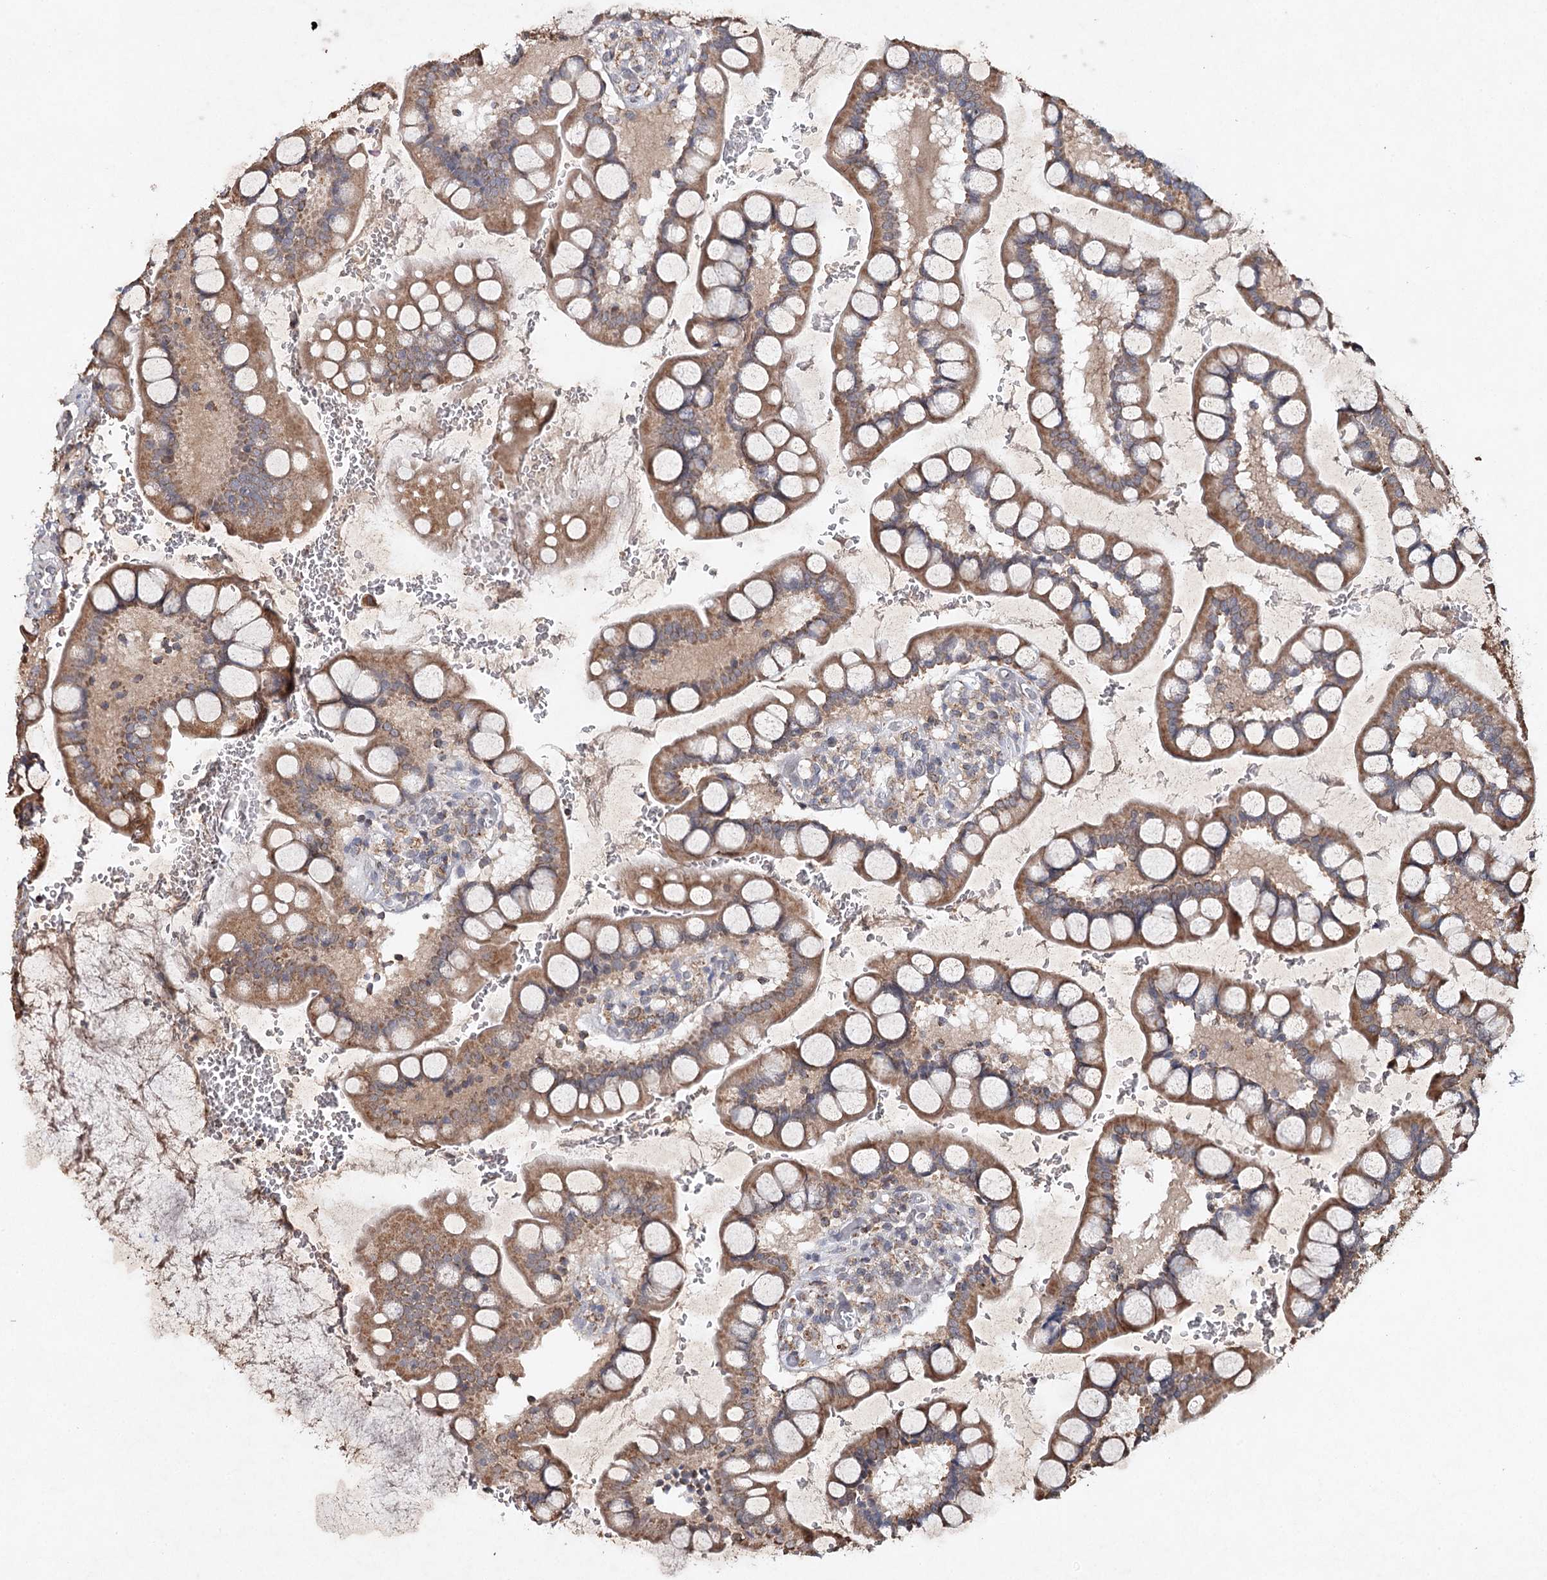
{"staining": {"intensity": "moderate", "quantity": ">75%", "location": "cytoplasmic/membranous"}, "tissue": "small intestine", "cell_type": "Glandular cells", "image_type": "normal", "snomed": [{"axis": "morphology", "description": "Normal tissue, NOS"}, {"axis": "topography", "description": "Small intestine"}], "caption": "This is an image of IHC staining of benign small intestine, which shows moderate expression in the cytoplasmic/membranous of glandular cells.", "gene": "PIK3CB", "patient": {"sex": "male", "age": 52}}